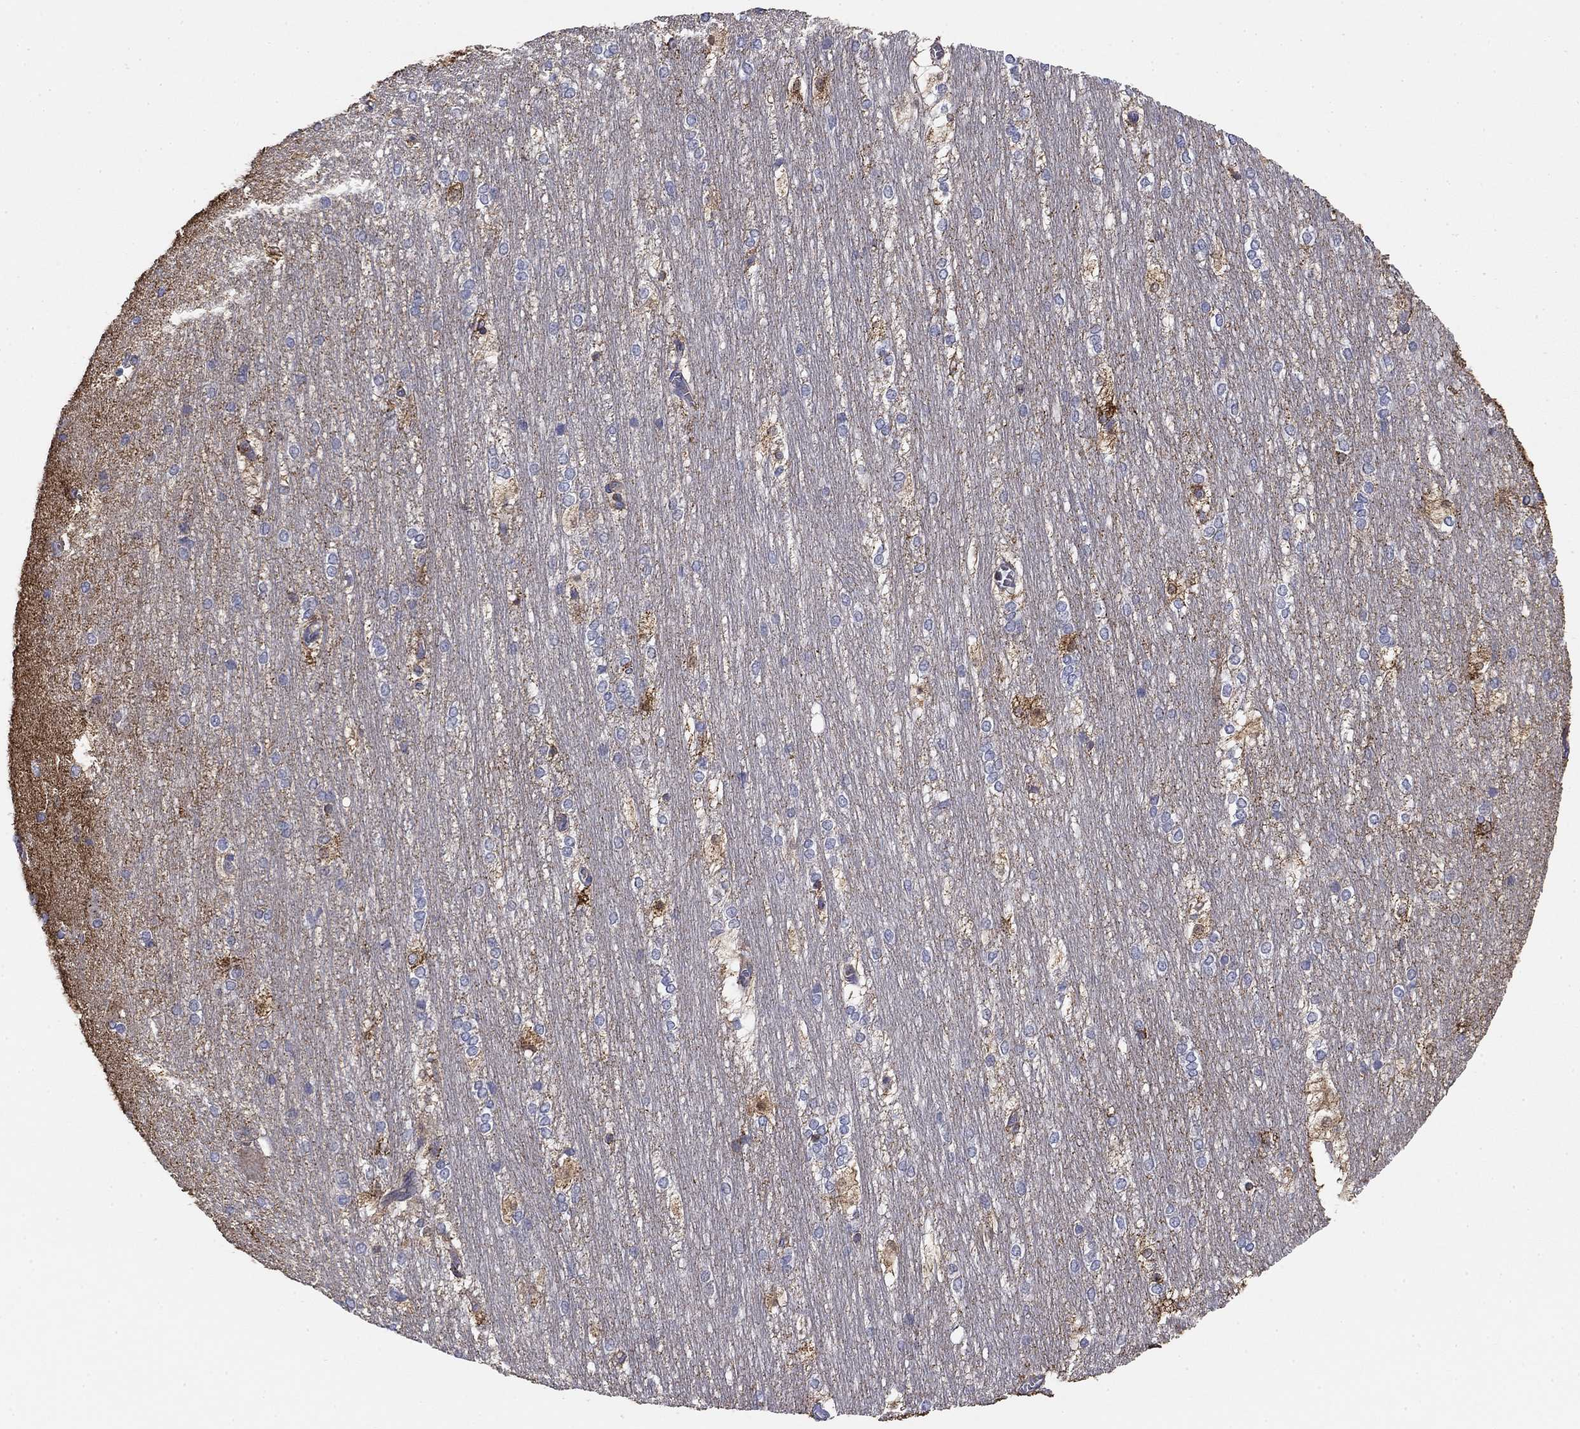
{"staining": {"intensity": "negative", "quantity": "none", "location": "none"}, "tissue": "hippocampus", "cell_type": "Glial cells", "image_type": "normal", "snomed": [{"axis": "morphology", "description": "Normal tissue, NOS"}, {"axis": "topography", "description": "Cerebral cortex"}, {"axis": "topography", "description": "Hippocampus"}], "caption": "Protein analysis of unremarkable hippocampus demonstrates no significant staining in glial cells. (DAB (3,3'-diaminobenzidine) immunohistochemistry (IHC) with hematoxylin counter stain).", "gene": "SEPTIN3", "patient": {"sex": "female", "age": 19}}